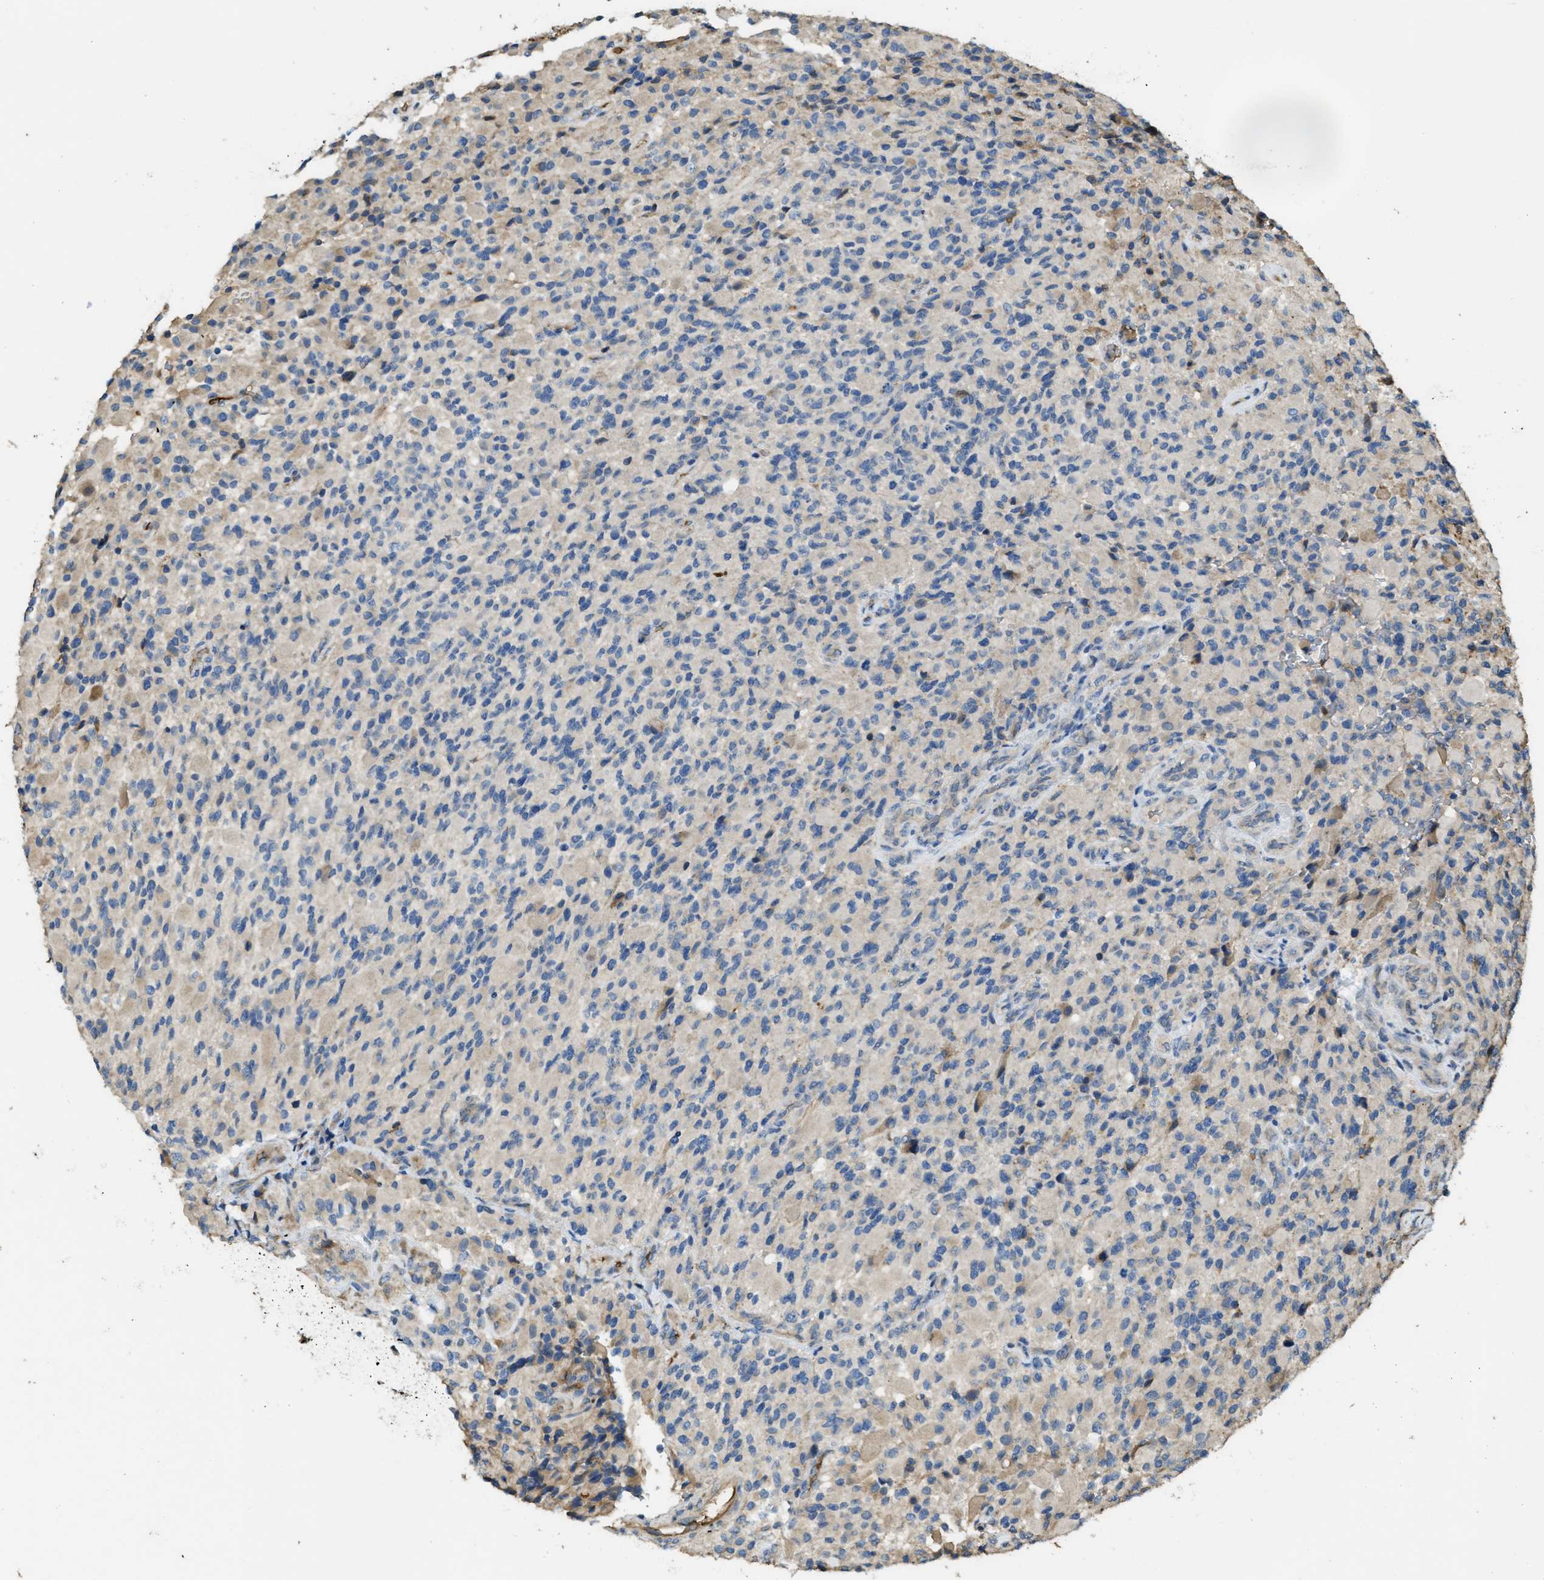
{"staining": {"intensity": "weak", "quantity": "<25%", "location": "cytoplasmic/membranous"}, "tissue": "glioma", "cell_type": "Tumor cells", "image_type": "cancer", "snomed": [{"axis": "morphology", "description": "Glioma, malignant, High grade"}, {"axis": "topography", "description": "Brain"}], "caption": "Tumor cells are negative for brown protein staining in glioma.", "gene": "RIPK2", "patient": {"sex": "male", "age": 71}}